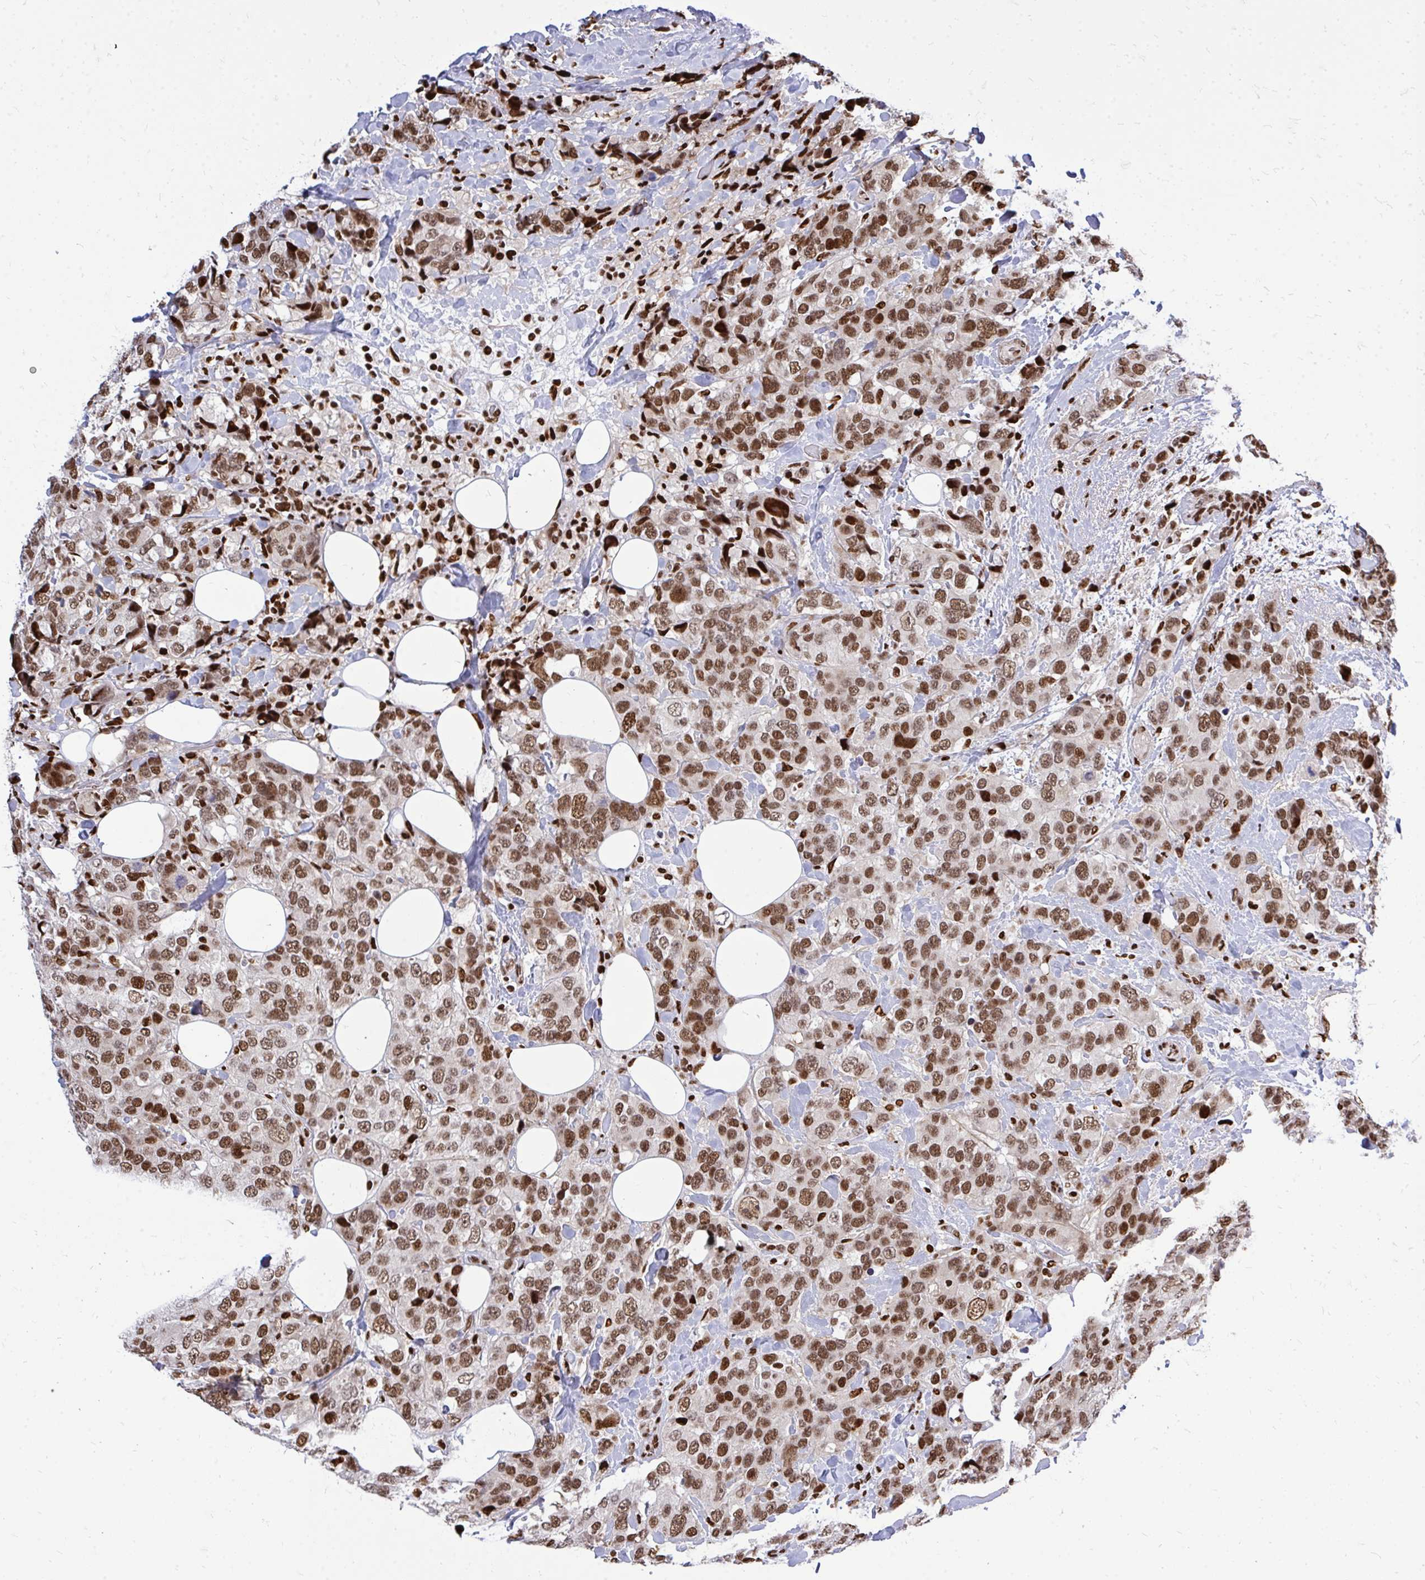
{"staining": {"intensity": "moderate", "quantity": ">75%", "location": "nuclear"}, "tissue": "breast cancer", "cell_type": "Tumor cells", "image_type": "cancer", "snomed": [{"axis": "morphology", "description": "Lobular carcinoma"}, {"axis": "topography", "description": "Breast"}], "caption": "Human breast cancer stained for a protein (brown) displays moderate nuclear positive positivity in approximately >75% of tumor cells.", "gene": "TBL1Y", "patient": {"sex": "female", "age": 59}}